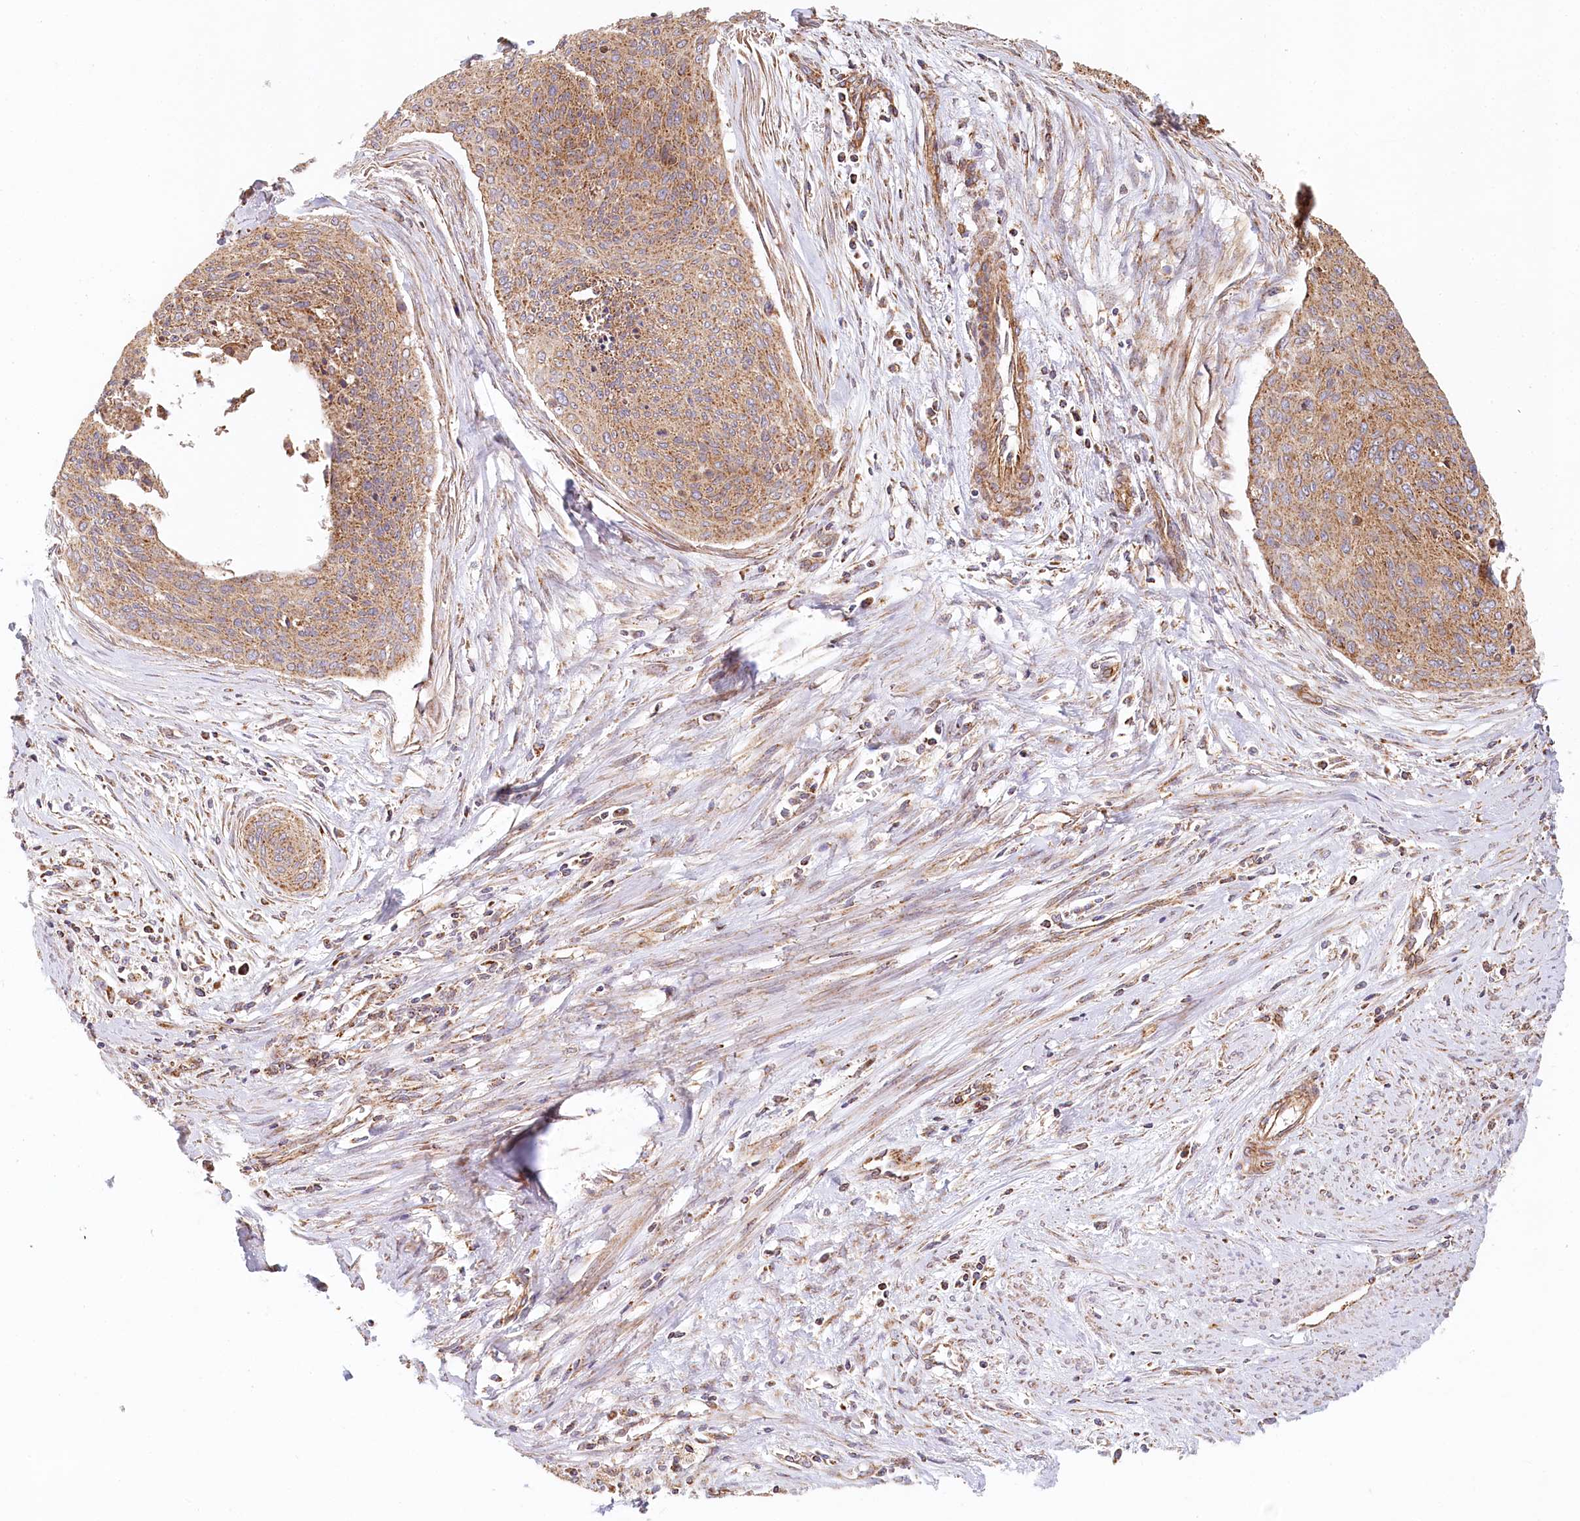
{"staining": {"intensity": "moderate", "quantity": ">75%", "location": "cytoplasmic/membranous"}, "tissue": "cervical cancer", "cell_type": "Tumor cells", "image_type": "cancer", "snomed": [{"axis": "morphology", "description": "Squamous cell carcinoma, NOS"}, {"axis": "topography", "description": "Cervix"}], "caption": "Cervical cancer stained for a protein (brown) shows moderate cytoplasmic/membranous positive staining in approximately >75% of tumor cells.", "gene": "UMPS", "patient": {"sex": "female", "age": 55}}